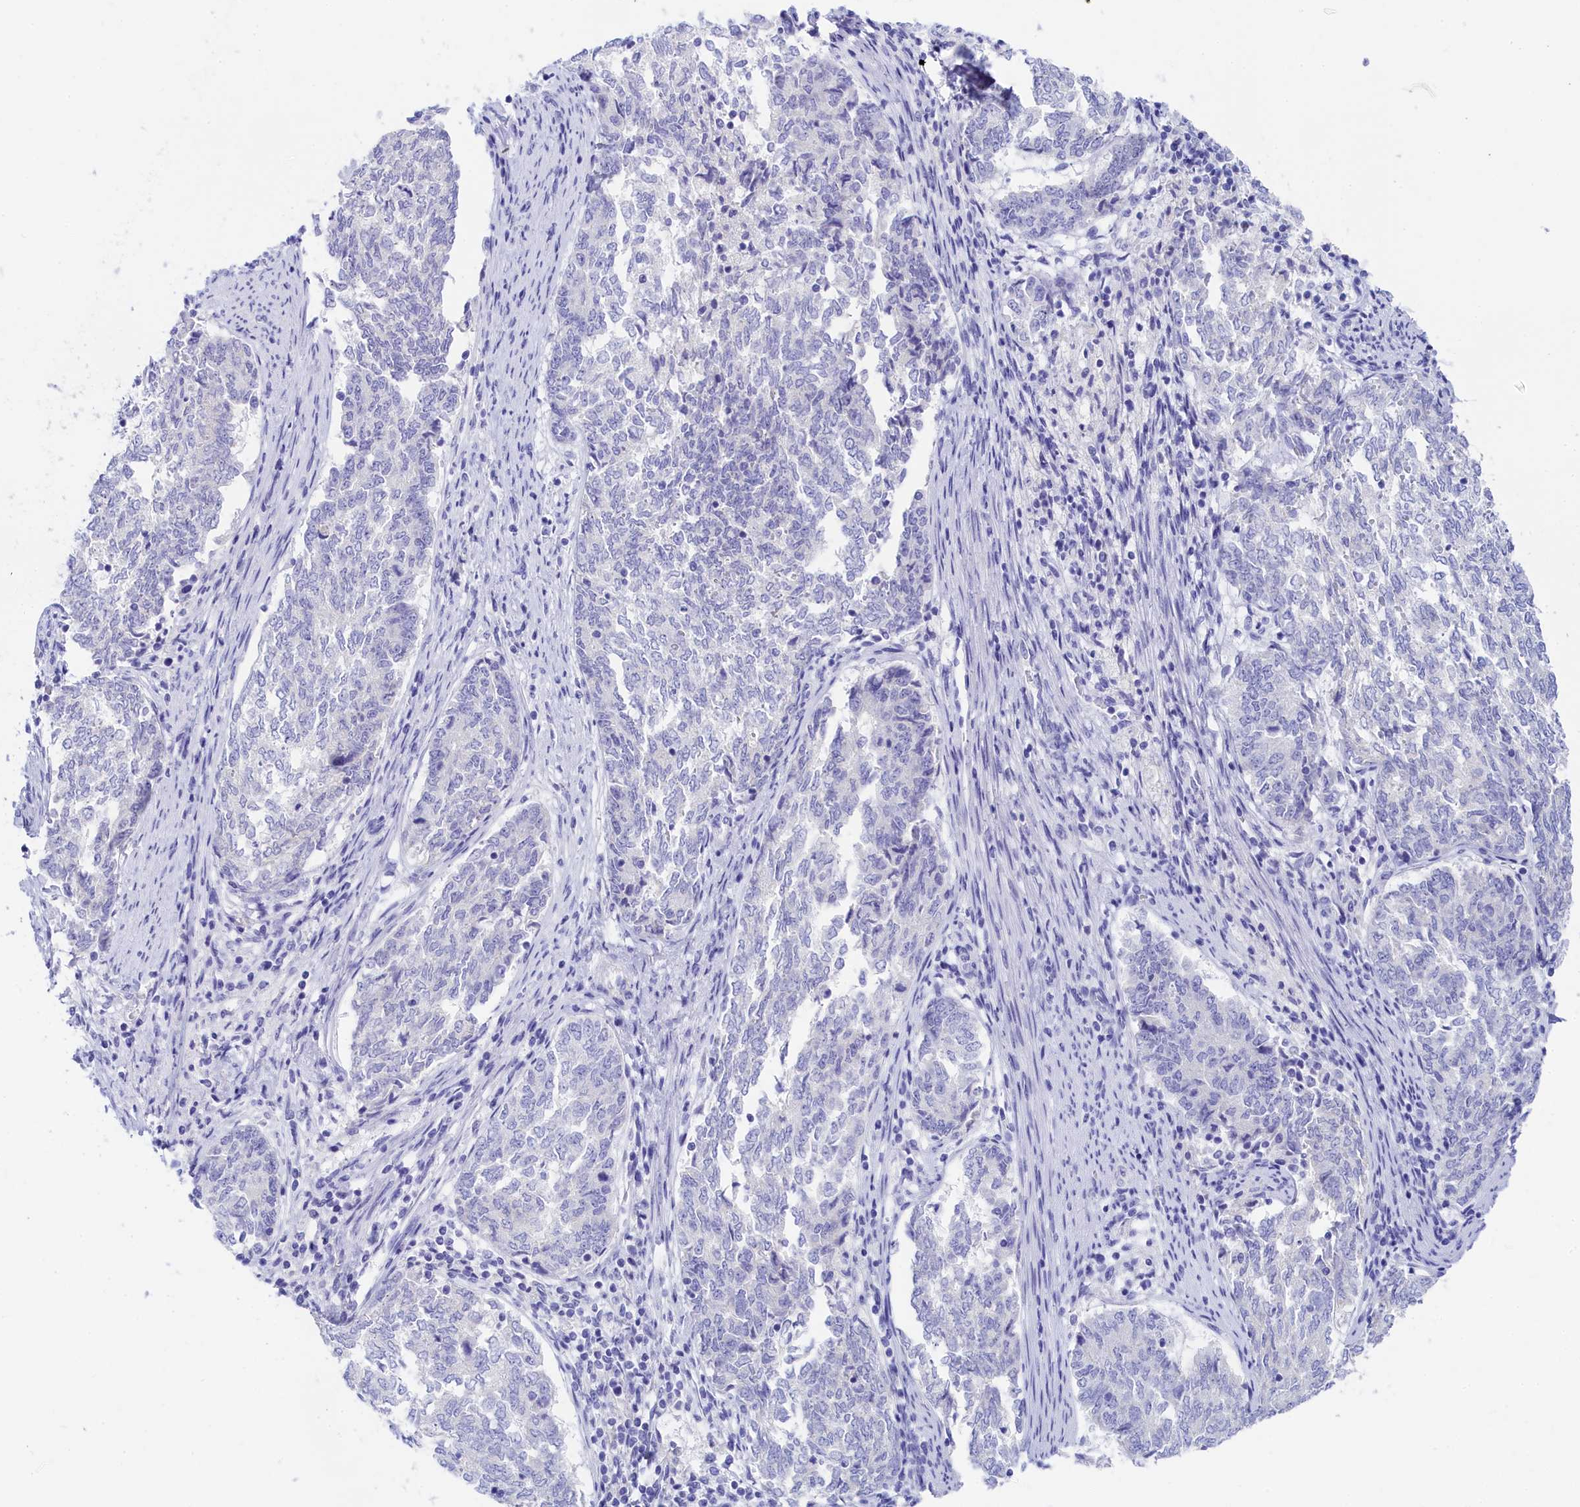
{"staining": {"intensity": "negative", "quantity": "none", "location": "none"}, "tissue": "endometrial cancer", "cell_type": "Tumor cells", "image_type": "cancer", "snomed": [{"axis": "morphology", "description": "Adenocarcinoma, NOS"}, {"axis": "topography", "description": "Endometrium"}], "caption": "Immunohistochemistry (IHC) of human adenocarcinoma (endometrial) demonstrates no expression in tumor cells. (Stains: DAB (3,3'-diaminobenzidine) immunohistochemistry (IHC) with hematoxylin counter stain, Microscopy: brightfield microscopy at high magnification).", "gene": "TRIM10", "patient": {"sex": "female", "age": 80}}